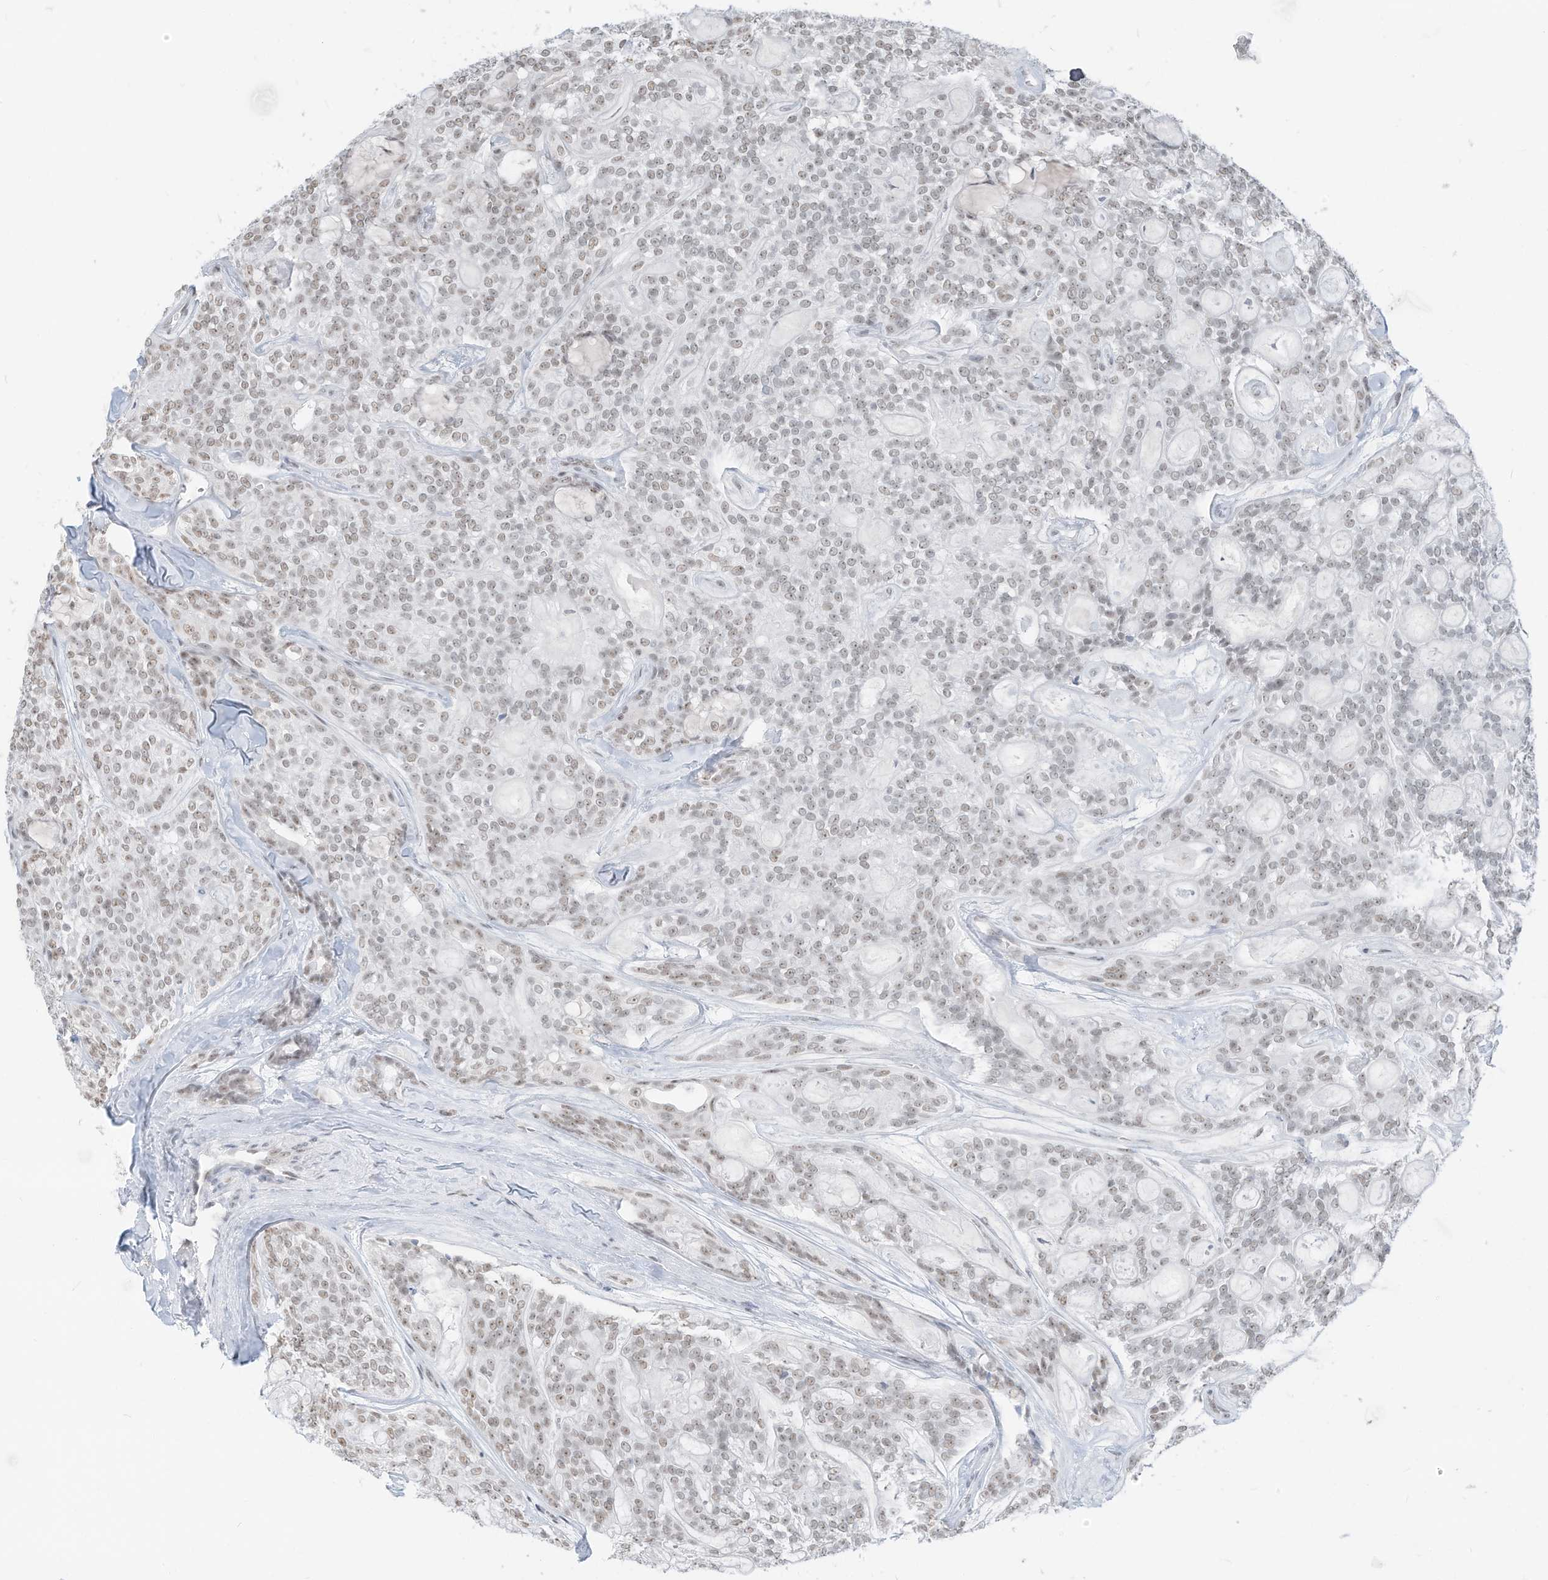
{"staining": {"intensity": "weak", "quantity": "25%-75%", "location": "nuclear"}, "tissue": "head and neck cancer", "cell_type": "Tumor cells", "image_type": "cancer", "snomed": [{"axis": "morphology", "description": "Adenocarcinoma, NOS"}, {"axis": "topography", "description": "Head-Neck"}], "caption": "Immunohistochemical staining of human head and neck adenocarcinoma displays weak nuclear protein staining in about 25%-75% of tumor cells.", "gene": "PGC", "patient": {"sex": "male", "age": 66}}